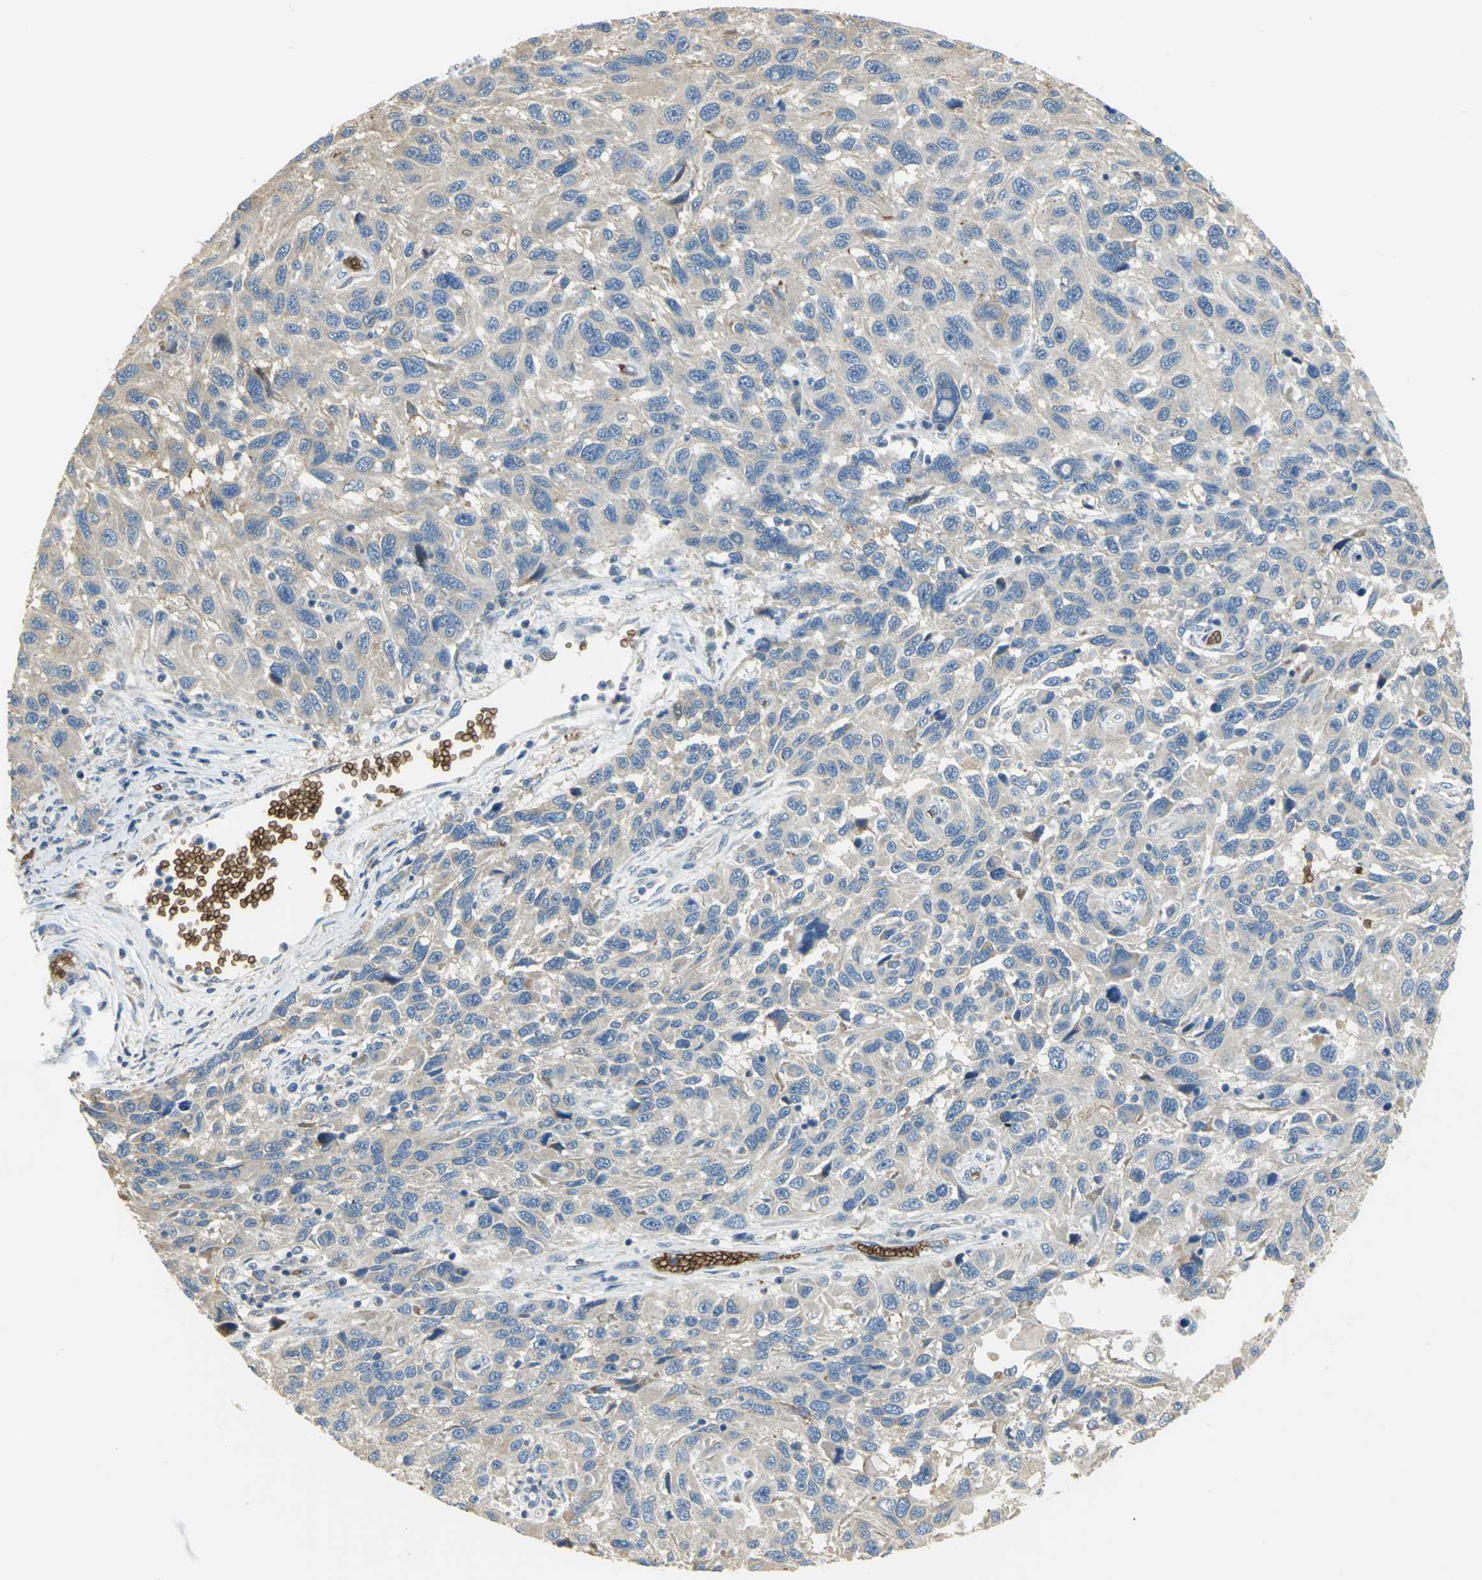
{"staining": {"intensity": "negative", "quantity": "none", "location": "none"}, "tissue": "melanoma", "cell_type": "Tumor cells", "image_type": "cancer", "snomed": [{"axis": "morphology", "description": "Malignant melanoma, NOS"}, {"axis": "topography", "description": "Skin"}], "caption": "Immunohistochemistry (IHC) of melanoma demonstrates no staining in tumor cells.", "gene": "ANK1", "patient": {"sex": "male", "age": 53}}